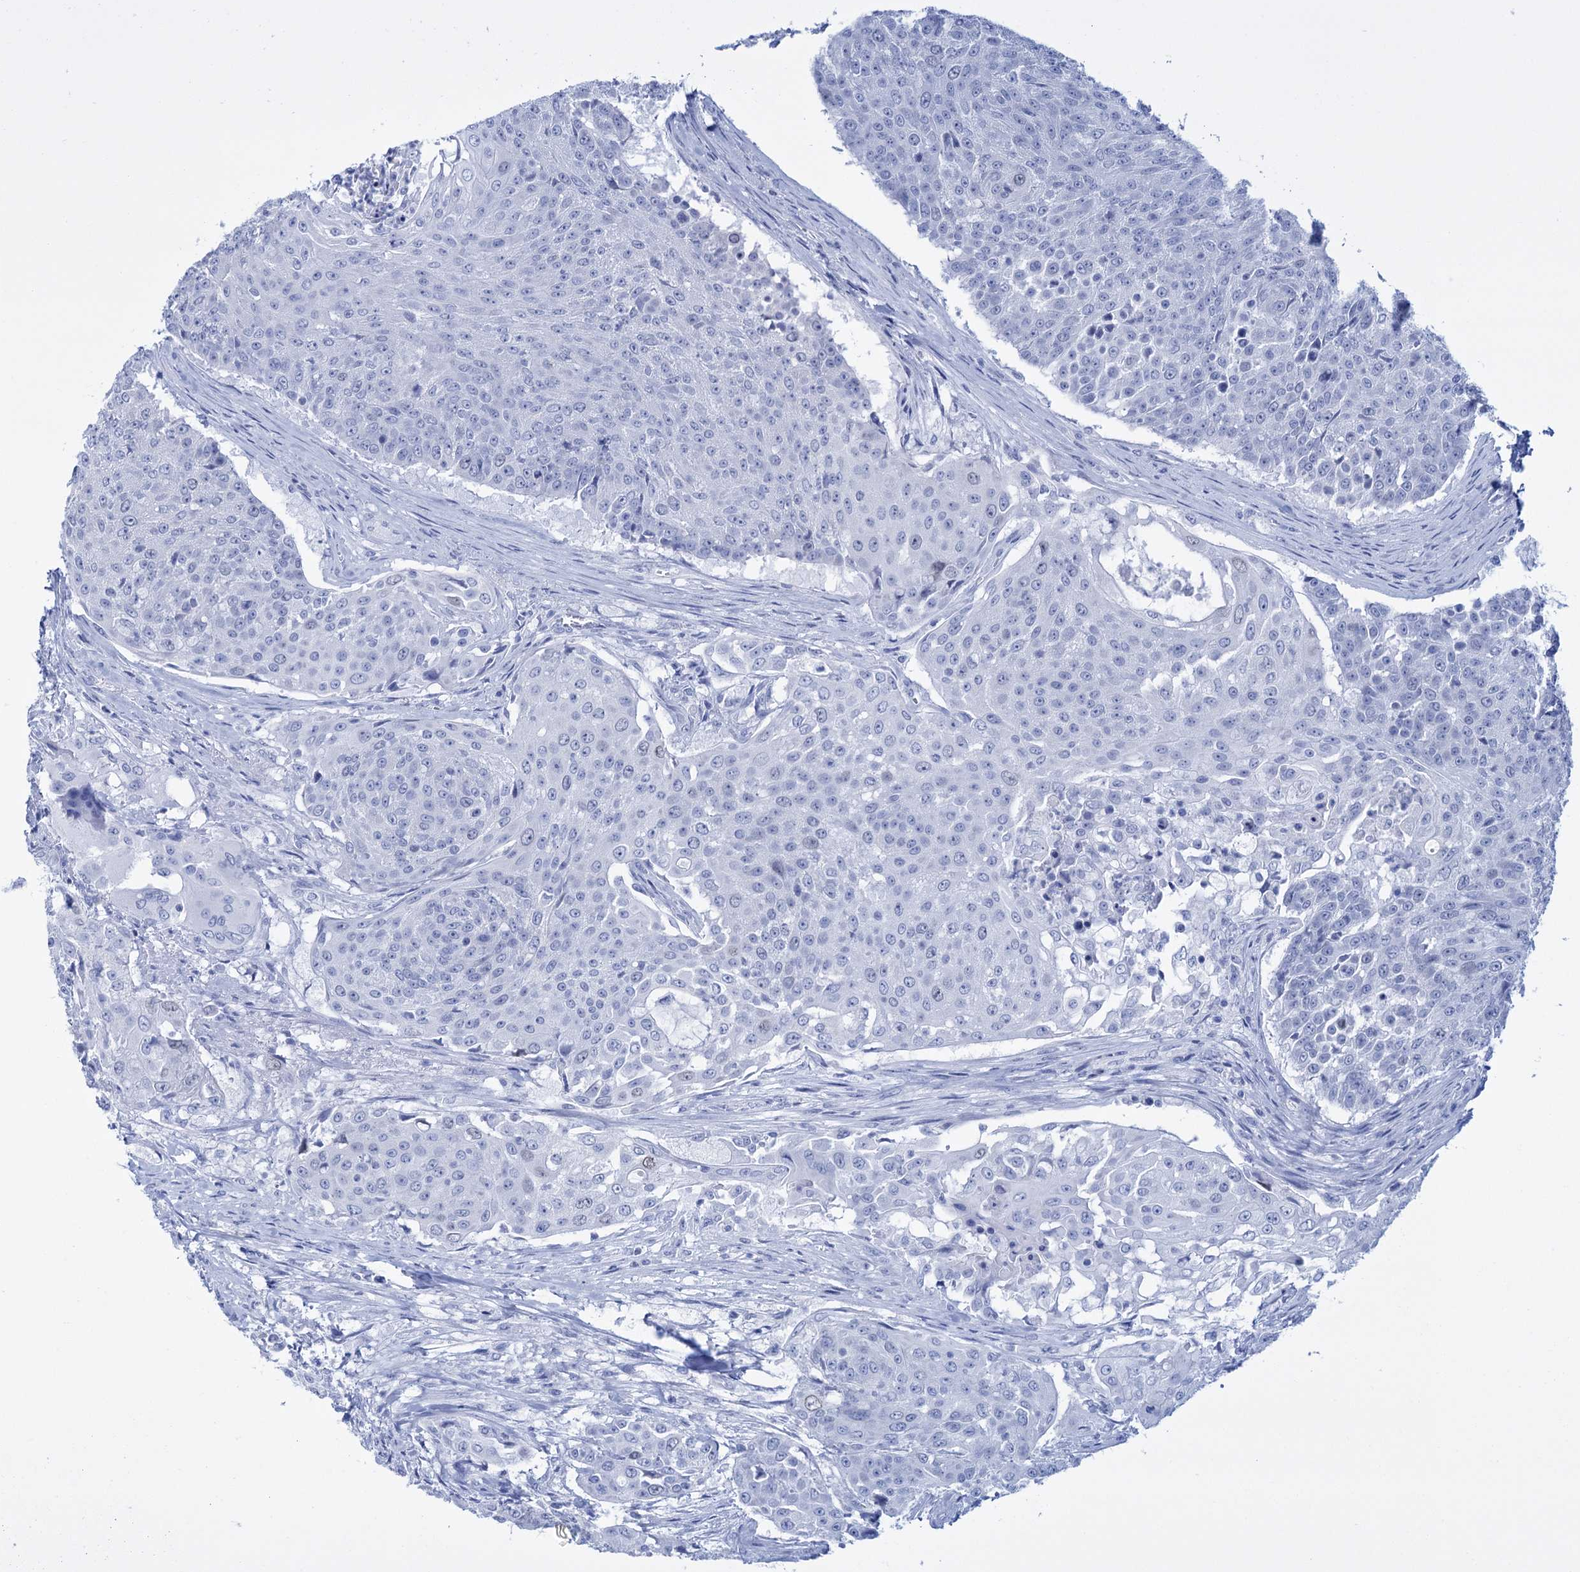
{"staining": {"intensity": "negative", "quantity": "none", "location": "none"}, "tissue": "urothelial cancer", "cell_type": "Tumor cells", "image_type": "cancer", "snomed": [{"axis": "morphology", "description": "Urothelial carcinoma, High grade"}, {"axis": "topography", "description": "Urinary bladder"}], "caption": "Tumor cells are negative for brown protein staining in urothelial carcinoma (high-grade).", "gene": "FBXW12", "patient": {"sex": "female", "age": 63}}